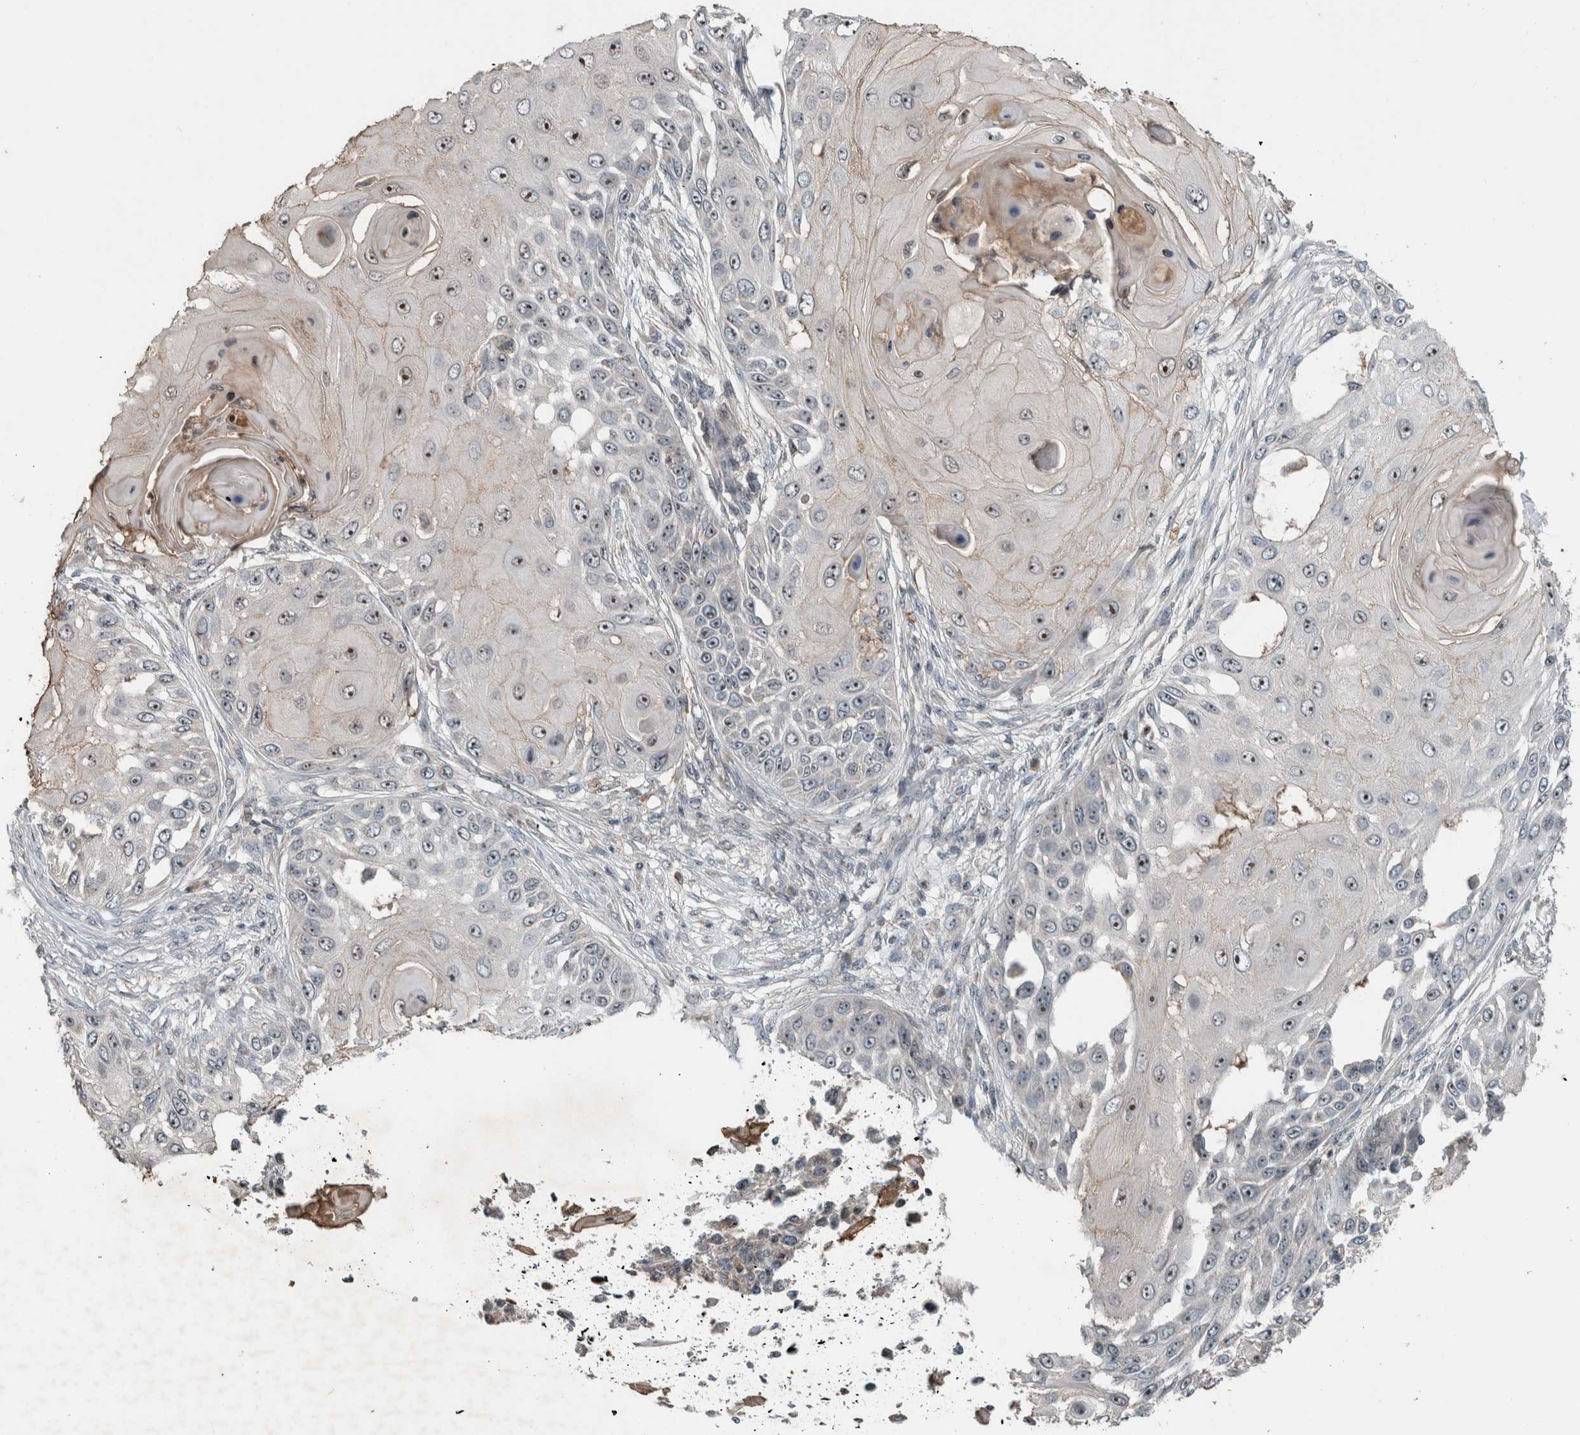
{"staining": {"intensity": "moderate", "quantity": ">75%", "location": "nuclear"}, "tissue": "skin cancer", "cell_type": "Tumor cells", "image_type": "cancer", "snomed": [{"axis": "morphology", "description": "Squamous cell carcinoma, NOS"}, {"axis": "topography", "description": "Skin"}], "caption": "Skin cancer (squamous cell carcinoma) stained for a protein exhibits moderate nuclear positivity in tumor cells.", "gene": "RPF1", "patient": {"sex": "female", "age": 44}}